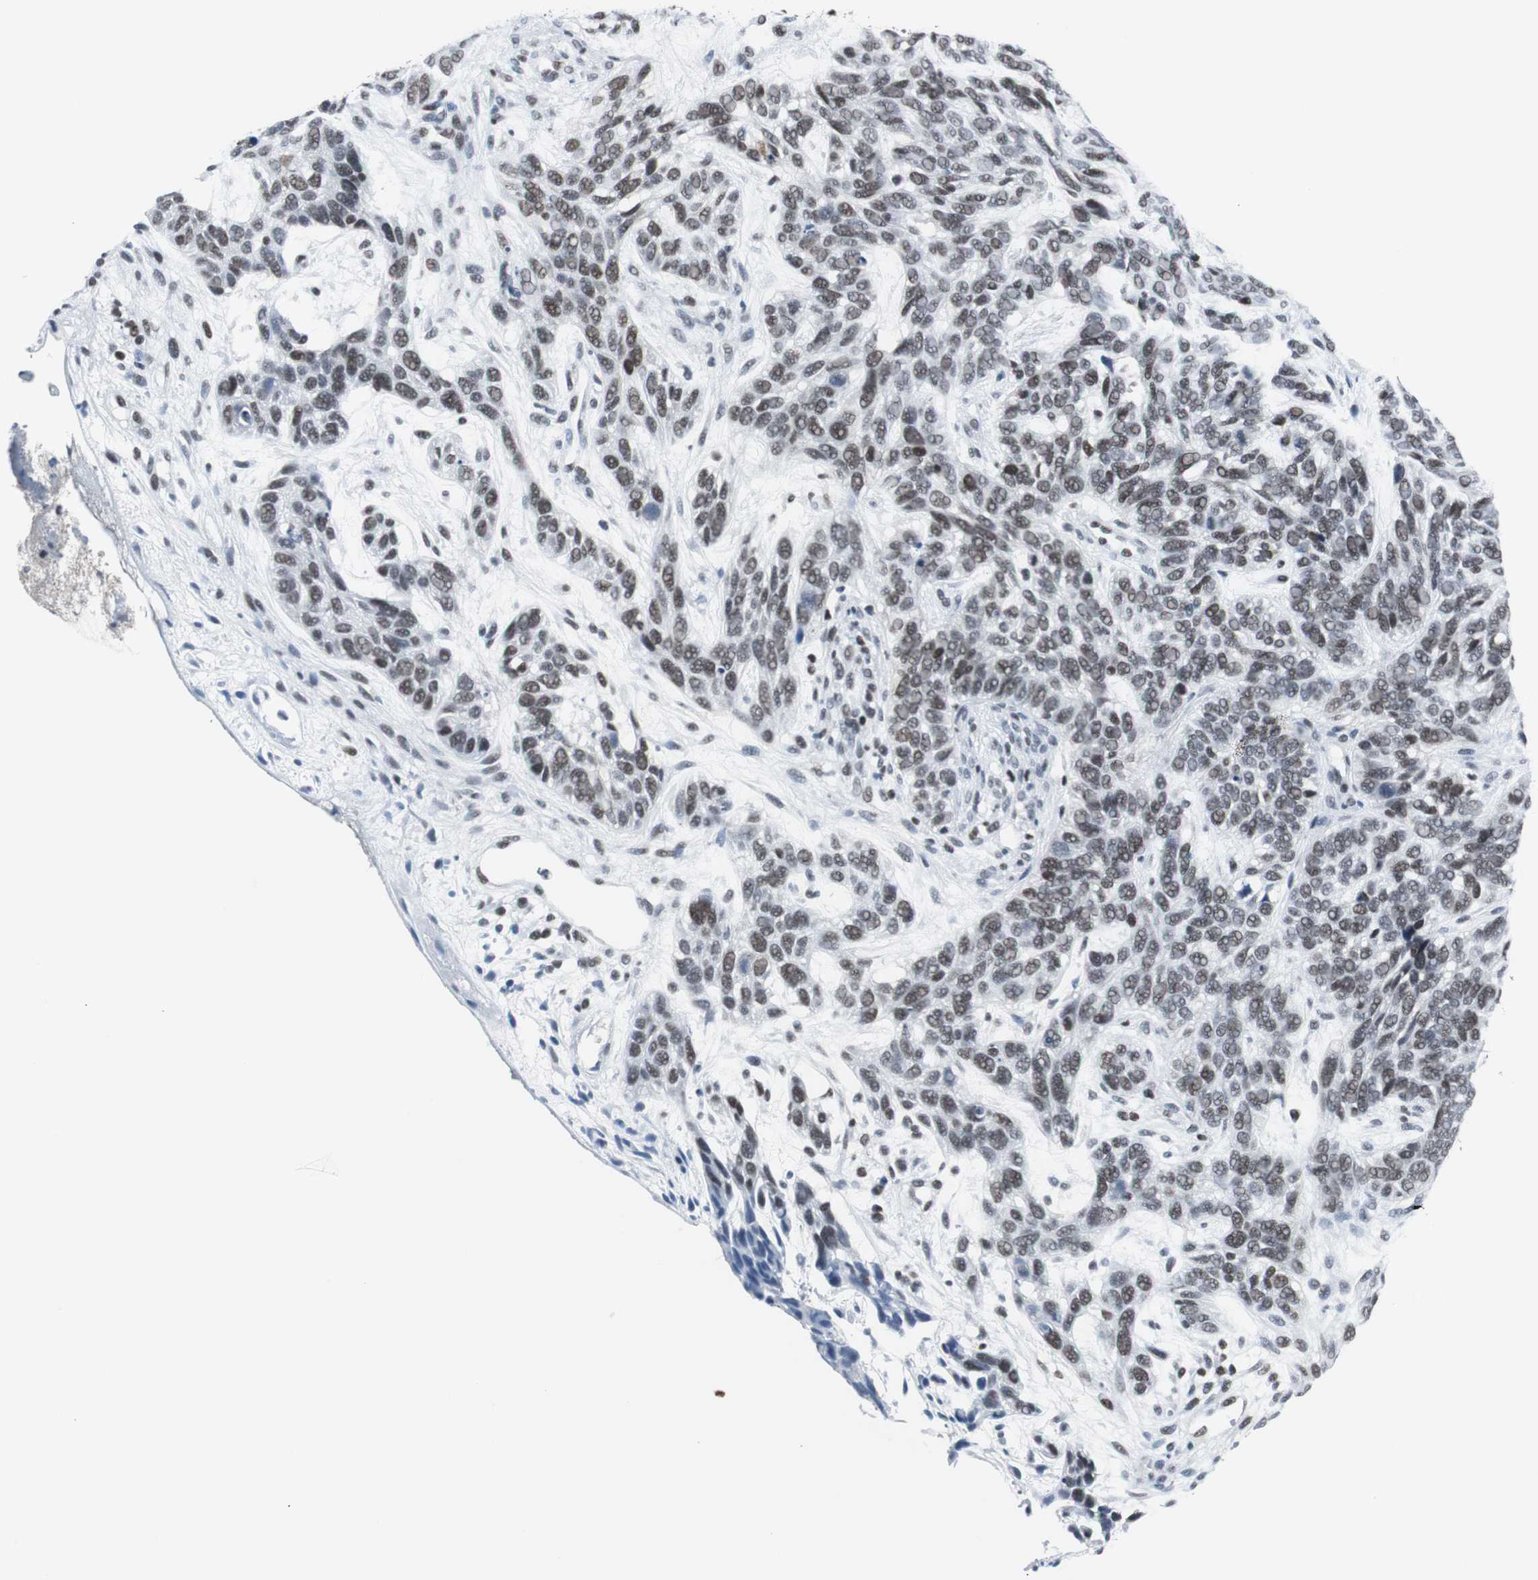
{"staining": {"intensity": "weak", "quantity": ">75%", "location": "nuclear"}, "tissue": "skin cancer", "cell_type": "Tumor cells", "image_type": "cancer", "snomed": [{"axis": "morphology", "description": "Basal cell carcinoma"}, {"axis": "topography", "description": "Skin"}], "caption": "Immunohistochemical staining of human skin cancer (basal cell carcinoma) displays weak nuclear protein expression in about >75% of tumor cells. (Brightfield microscopy of DAB IHC at high magnification).", "gene": "RAD9A", "patient": {"sex": "male", "age": 87}}